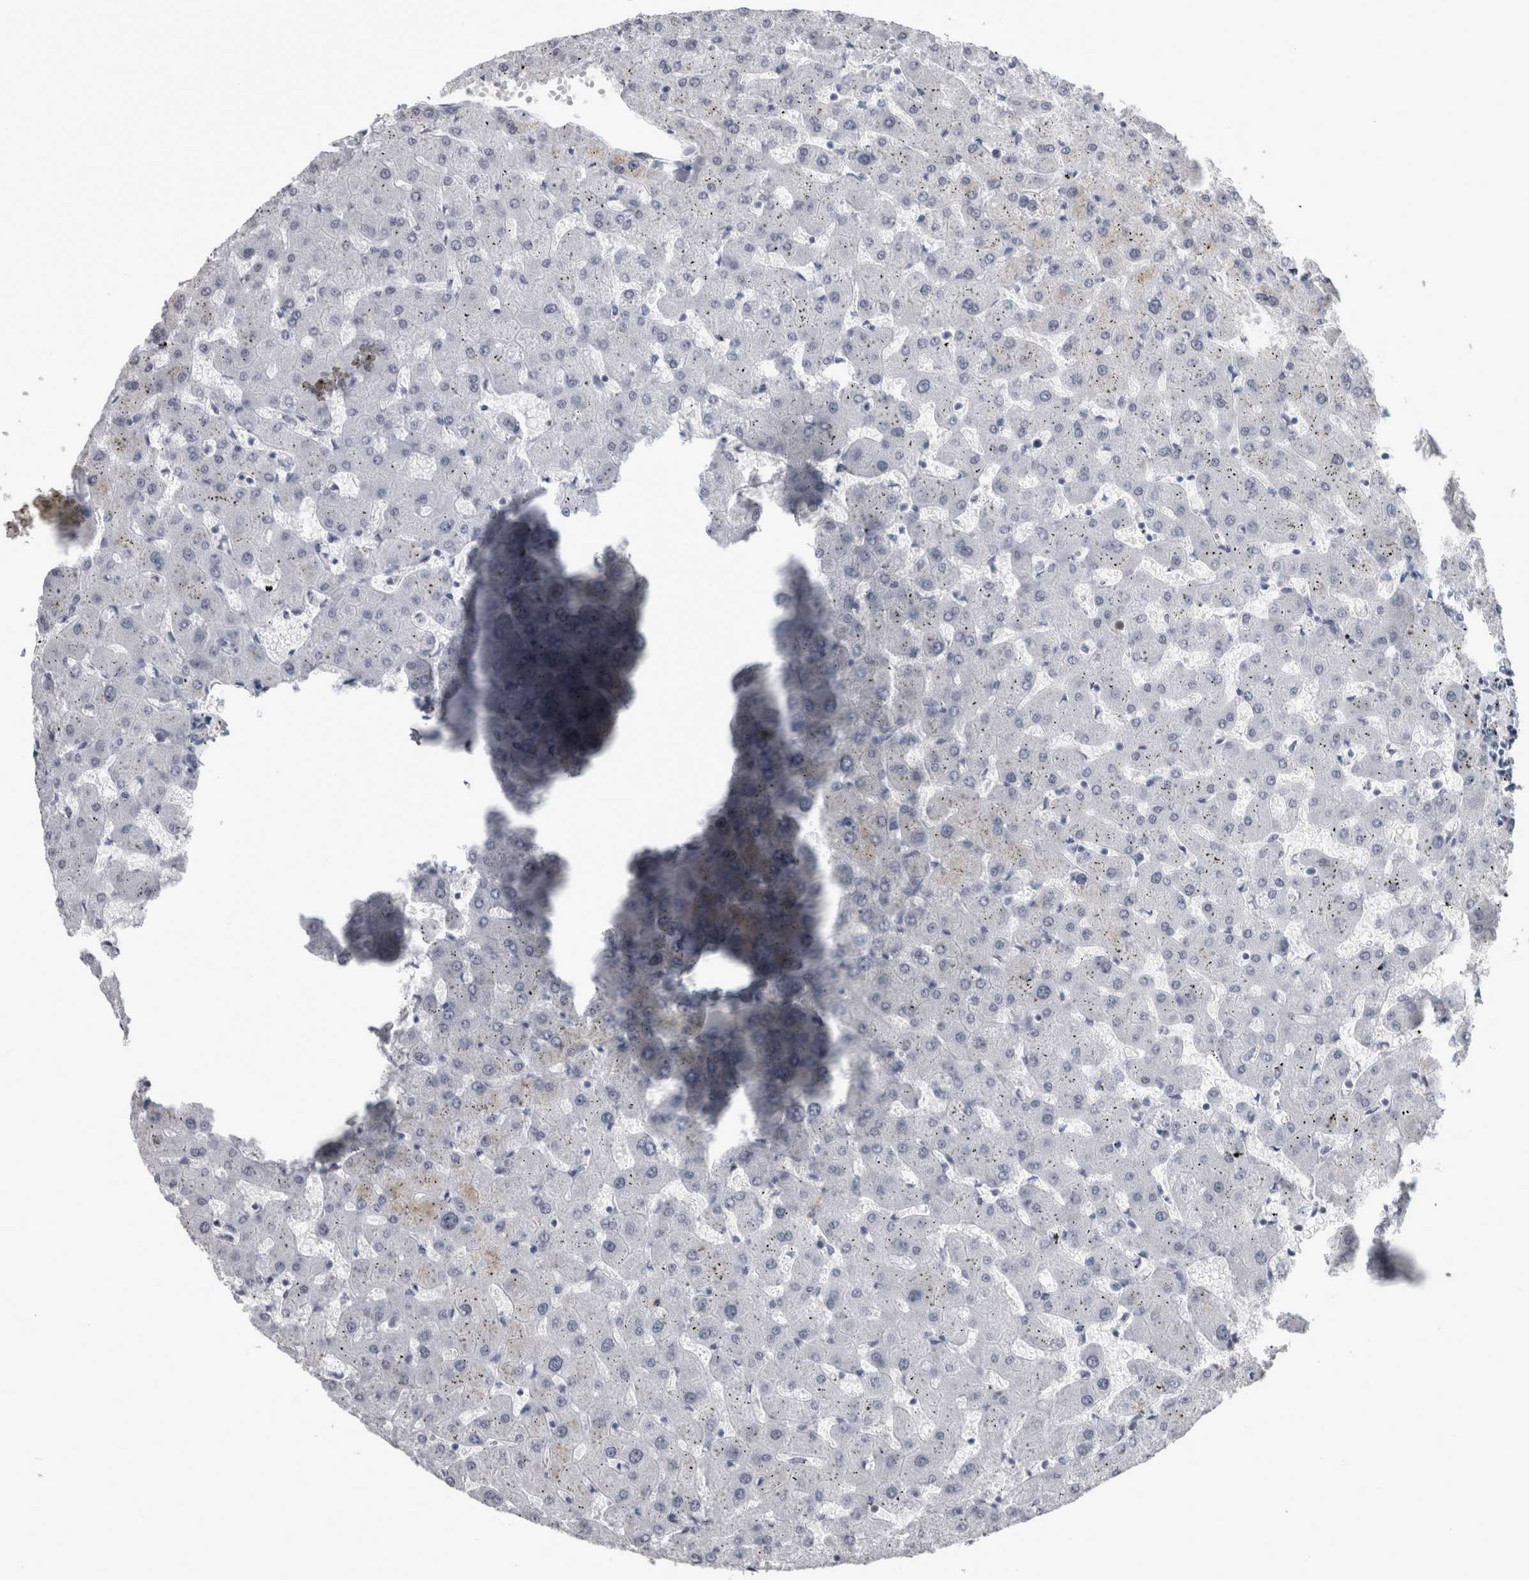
{"staining": {"intensity": "negative", "quantity": "none", "location": "none"}, "tissue": "liver", "cell_type": "Cholangiocytes", "image_type": "normal", "snomed": [{"axis": "morphology", "description": "Normal tissue, NOS"}, {"axis": "topography", "description": "Liver"}], "caption": "A high-resolution image shows immunohistochemistry staining of unremarkable liver, which reveals no significant staining in cholangiocytes.", "gene": "ACOT7", "patient": {"sex": "female", "age": 63}}